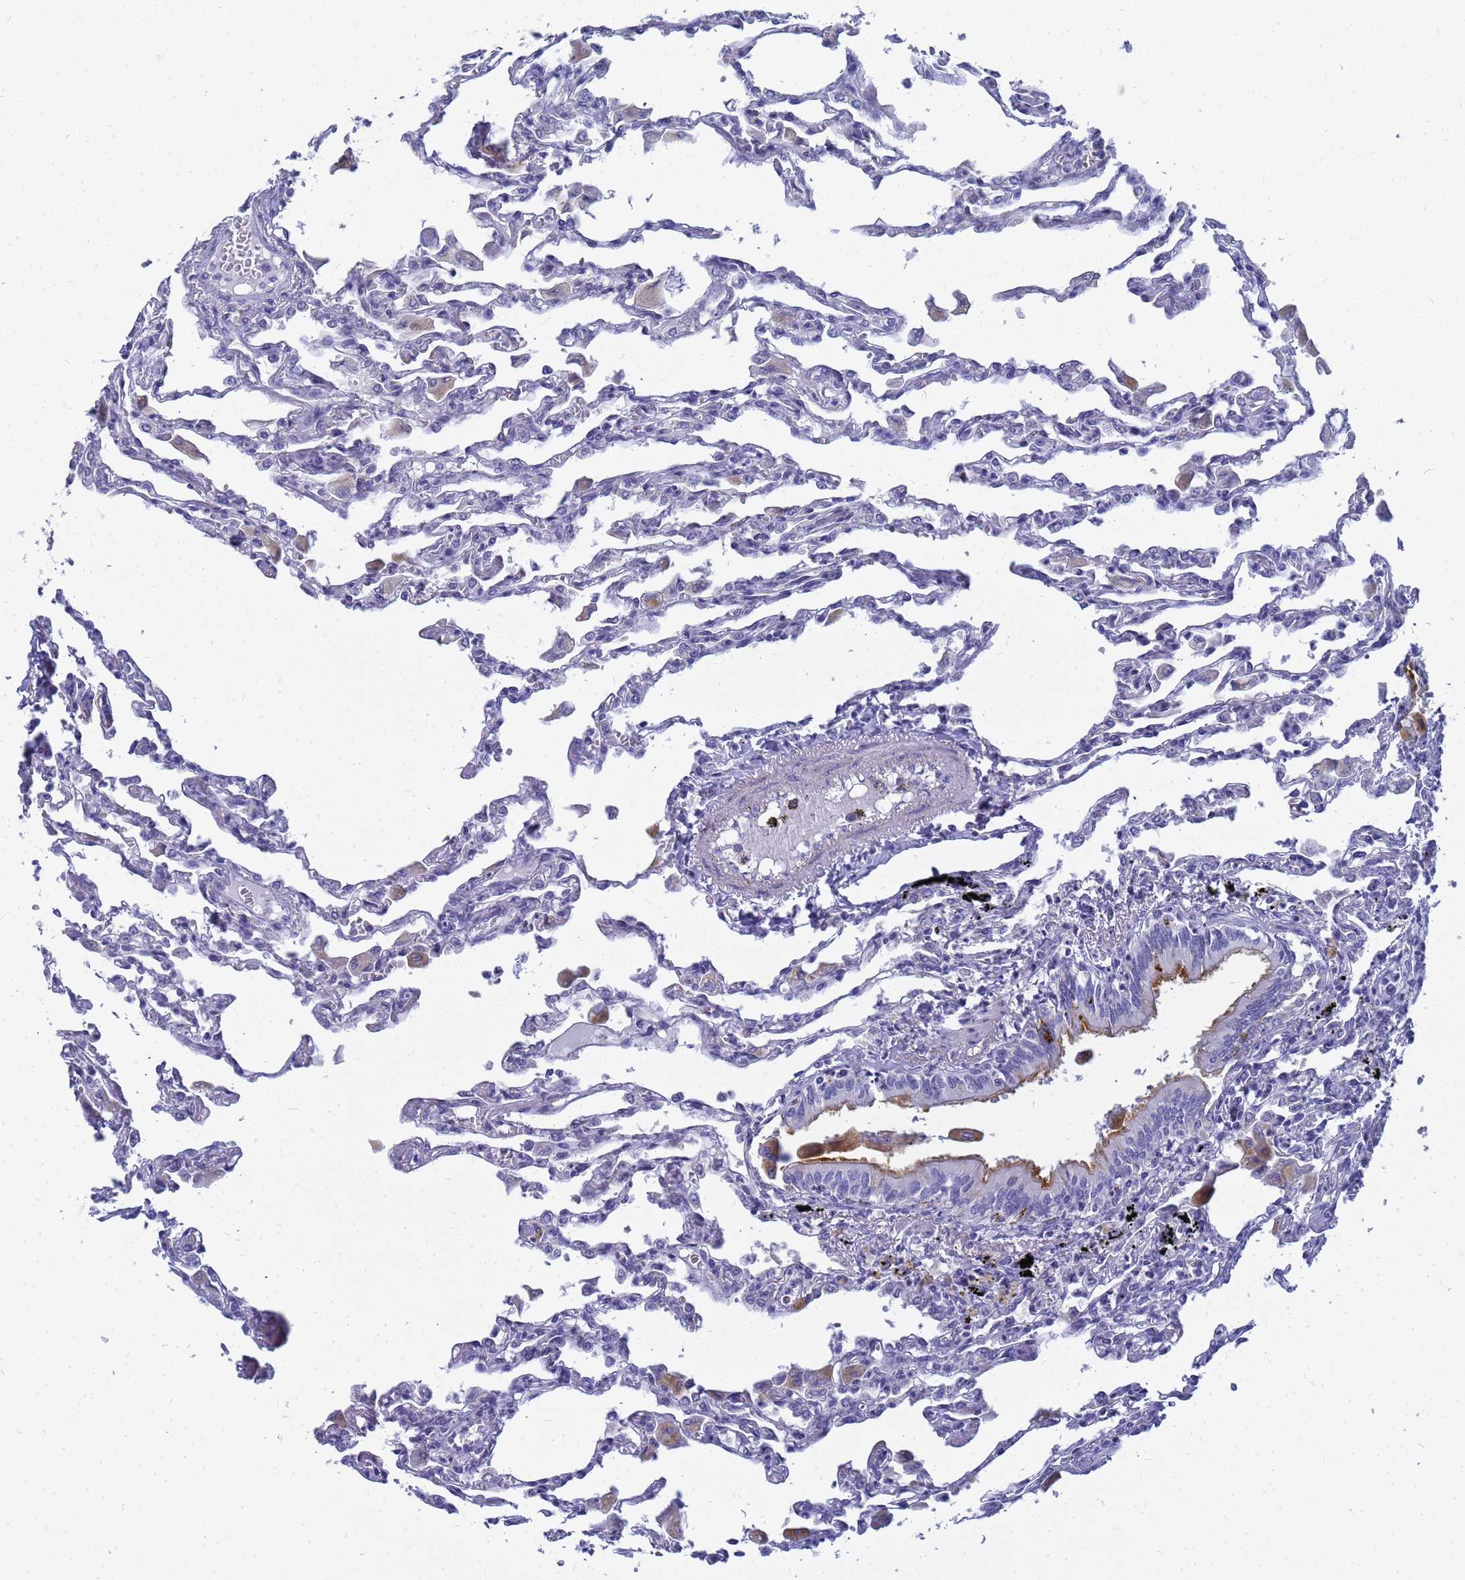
{"staining": {"intensity": "negative", "quantity": "none", "location": "none"}, "tissue": "lung", "cell_type": "Alveolar cells", "image_type": "normal", "snomed": [{"axis": "morphology", "description": "Normal tissue, NOS"}, {"axis": "topography", "description": "Bronchus"}, {"axis": "topography", "description": "Lung"}], "caption": "Immunohistochemical staining of unremarkable human lung shows no significant staining in alveolar cells. Nuclei are stained in blue.", "gene": "FAM166B", "patient": {"sex": "female", "age": 49}}